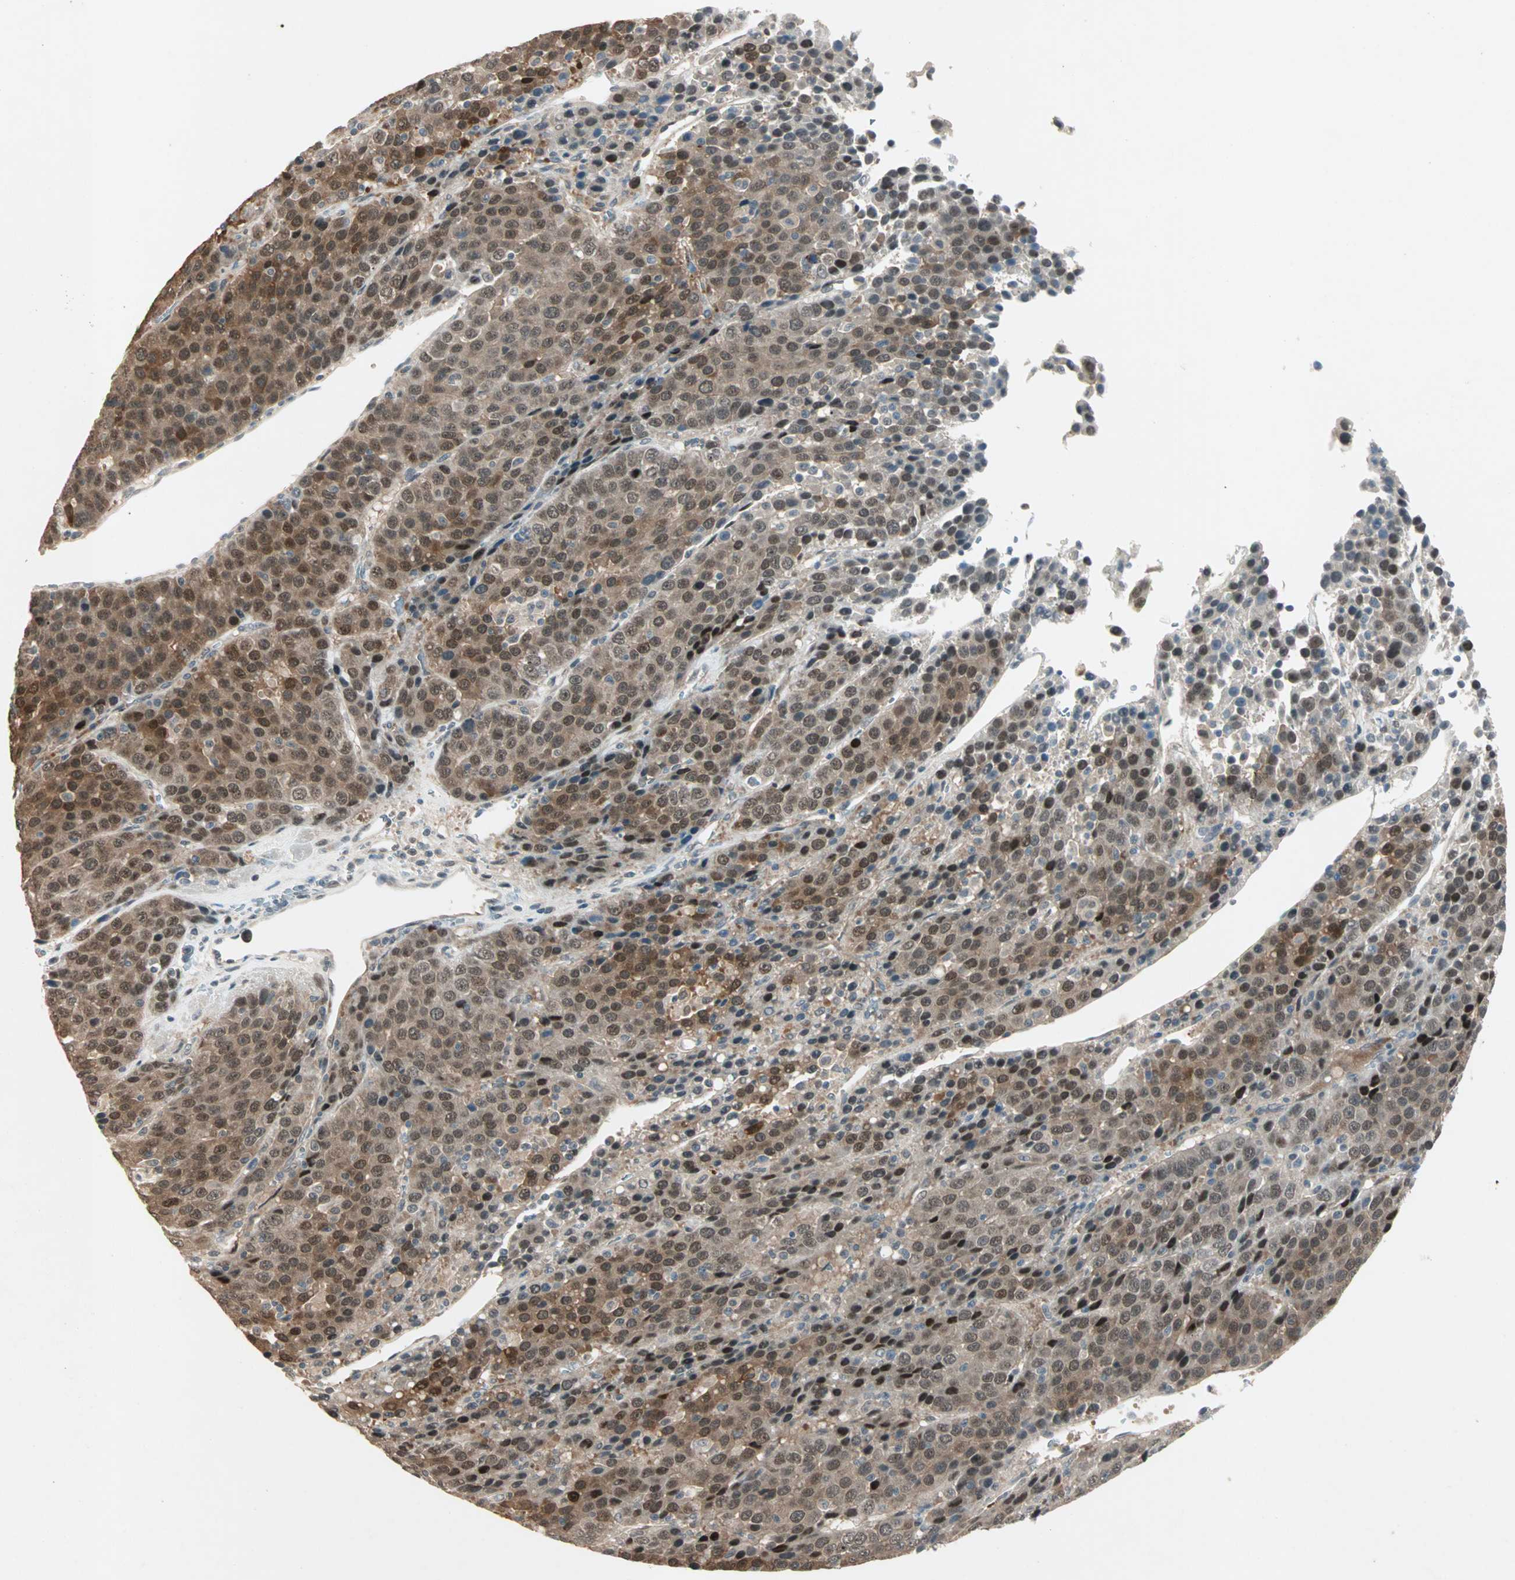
{"staining": {"intensity": "strong", "quantity": ">75%", "location": "cytoplasmic/membranous,nuclear"}, "tissue": "liver cancer", "cell_type": "Tumor cells", "image_type": "cancer", "snomed": [{"axis": "morphology", "description": "Carcinoma, Hepatocellular, NOS"}, {"axis": "topography", "description": "Liver"}], "caption": "A high-resolution micrograph shows immunohistochemistry staining of hepatocellular carcinoma (liver), which reveals strong cytoplasmic/membranous and nuclear expression in approximately >75% of tumor cells.", "gene": "RTL6", "patient": {"sex": "female", "age": 53}}